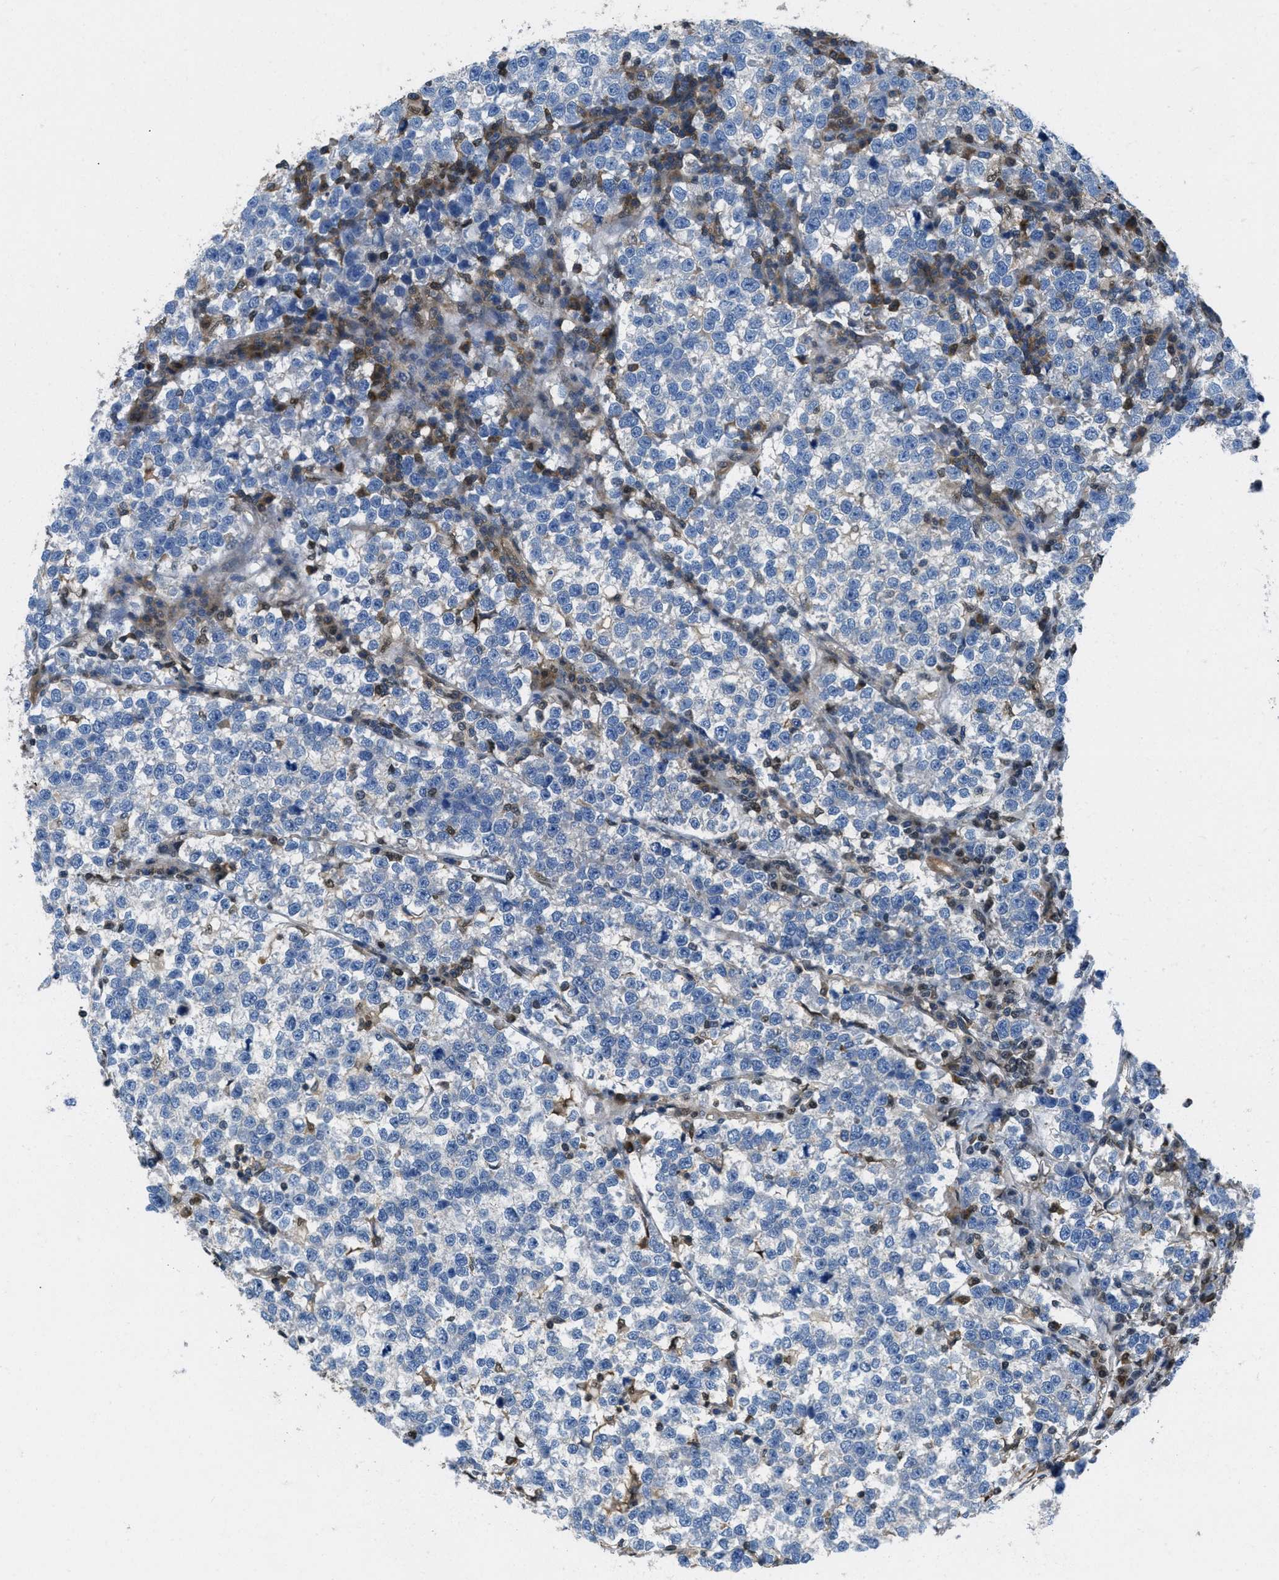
{"staining": {"intensity": "negative", "quantity": "none", "location": "none"}, "tissue": "testis cancer", "cell_type": "Tumor cells", "image_type": "cancer", "snomed": [{"axis": "morphology", "description": "Normal tissue, NOS"}, {"axis": "morphology", "description": "Seminoma, NOS"}, {"axis": "topography", "description": "Testis"}], "caption": "Immunohistochemistry (IHC) micrograph of human testis cancer stained for a protein (brown), which reveals no expression in tumor cells. (Stains: DAB IHC with hematoxylin counter stain, Microscopy: brightfield microscopy at high magnification).", "gene": "PIP5K1C", "patient": {"sex": "male", "age": 43}}